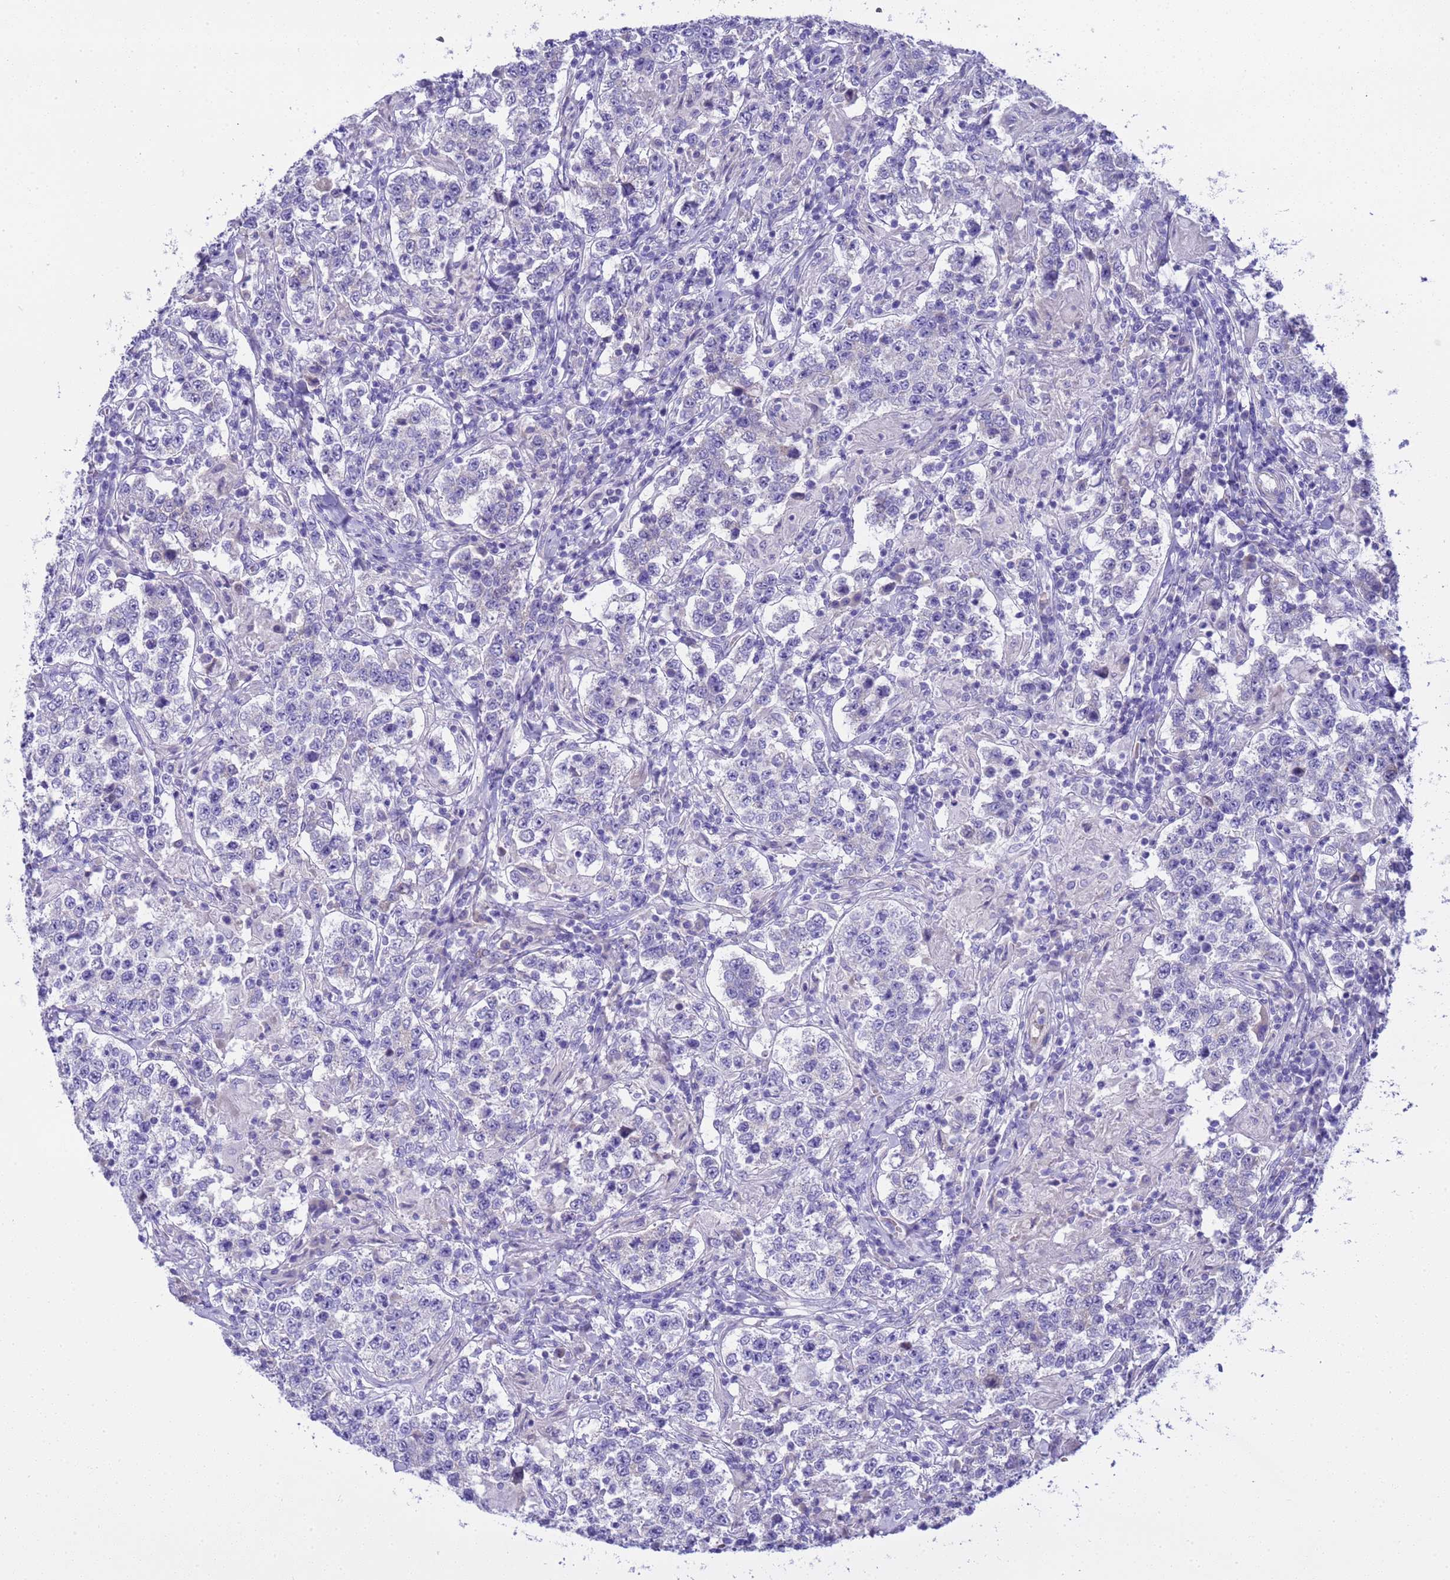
{"staining": {"intensity": "negative", "quantity": "none", "location": "none"}, "tissue": "testis cancer", "cell_type": "Tumor cells", "image_type": "cancer", "snomed": [{"axis": "morphology", "description": "Seminoma, NOS"}, {"axis": "morphology", "description": "Carcinoma, Embryonal, NOS"}, {"axis": "topography", "description": "Testis"}], "caption": "This is an immunohistochemistry (IHC) image of human embryonal carcinoma (testis). There is no expression in tumor cells.", "gene": "RIPPLY2", "patient": {"sex": "male", "age": 41}}